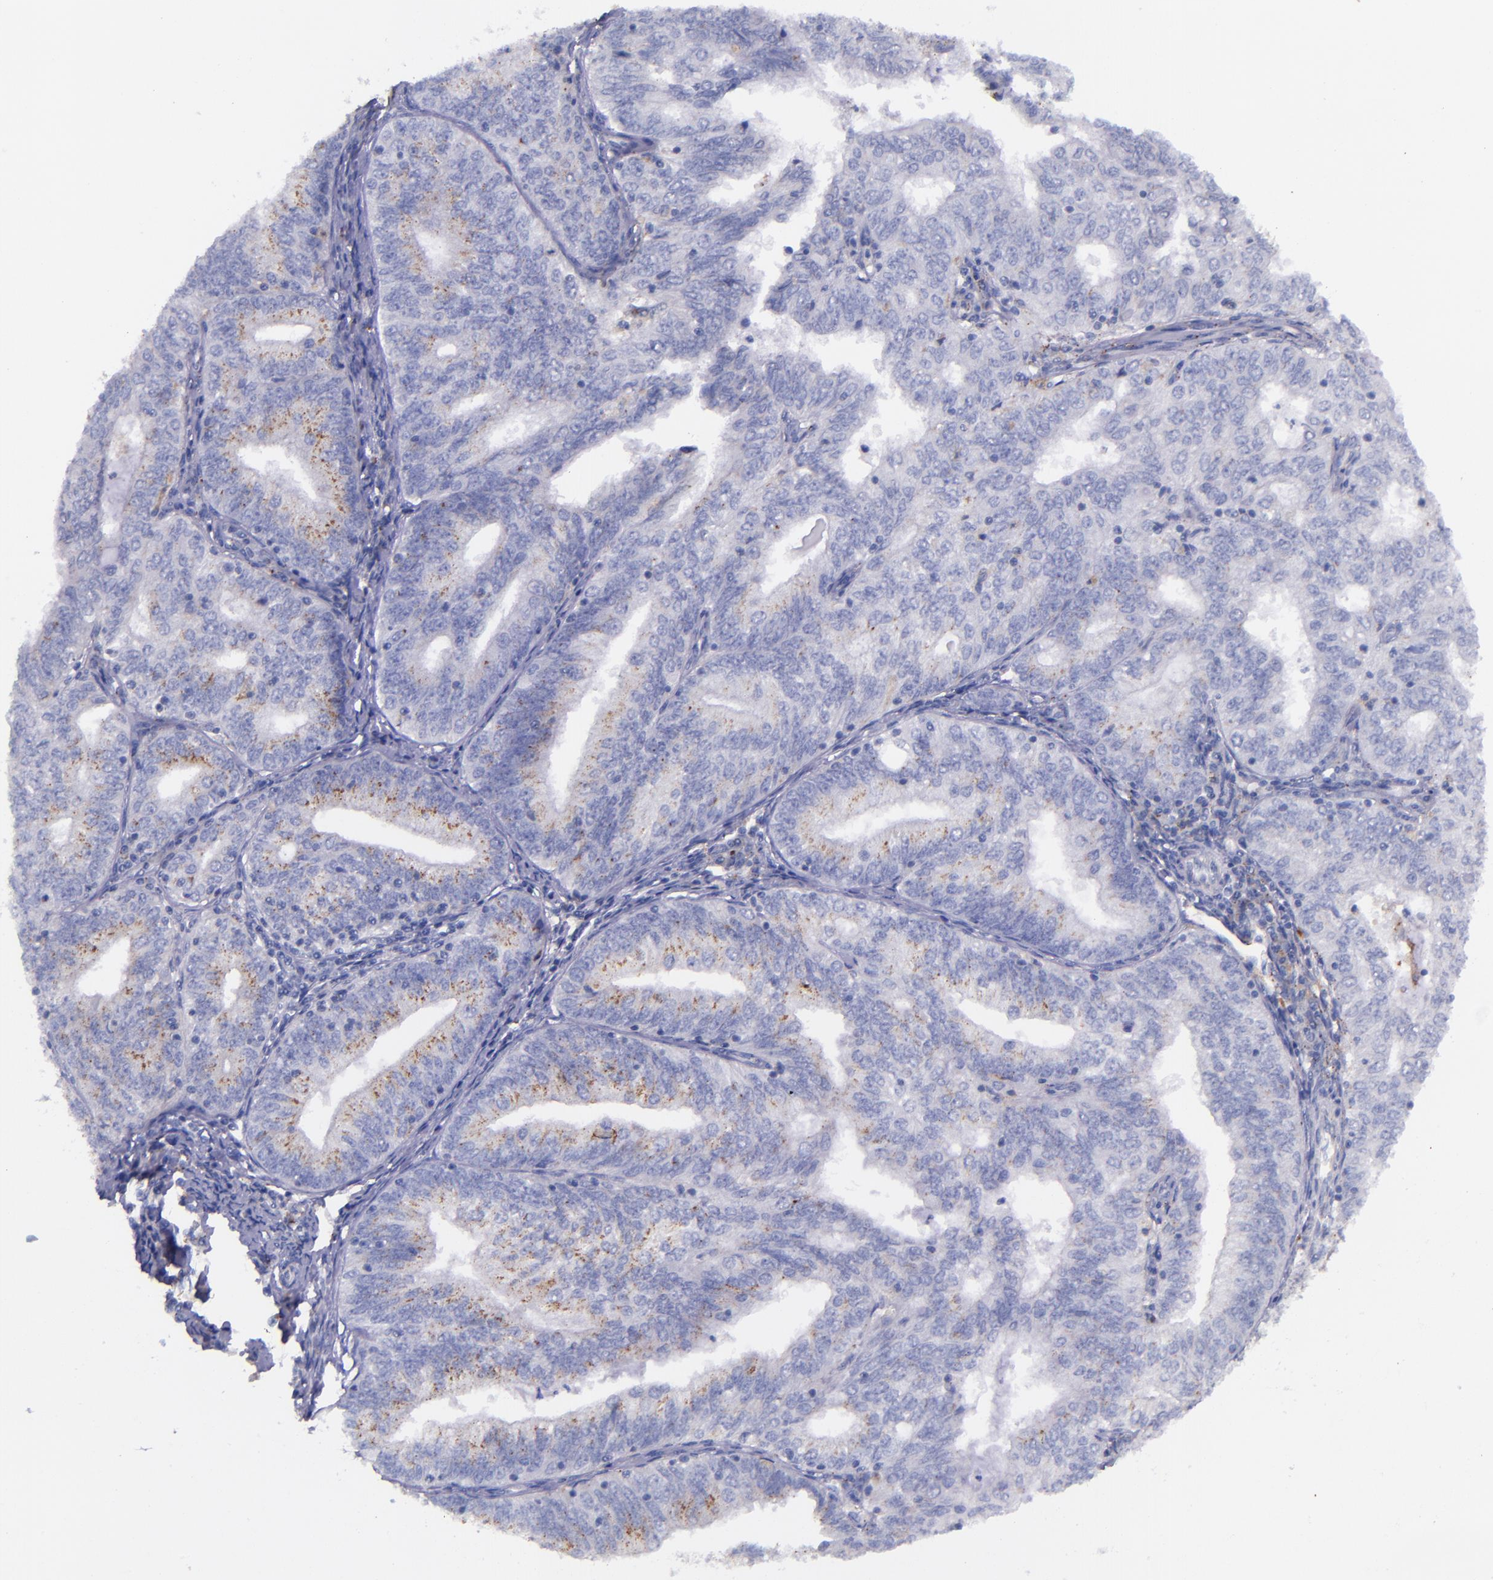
{"staining": {"intensity": "weak", "quantity": "25%-75%", "location": "cytoplasmic/membranous"}, "tissue": "endometrial cancer", "cell_type": "Tumor cells", "image_type": "cancer", "snomed": [{"axis": "morphology", "description": "Adenocarcinoma, NOS"}, {"axis": "topography", "description": "Endometrium"}], "caption": "Weak cytoplasmic/membranous staining is appreciated in approximately 25%-75% of tumor cells in endometrial cancer.", "gene": "IVL", "patient": {"sex": "female", "age": 69}}